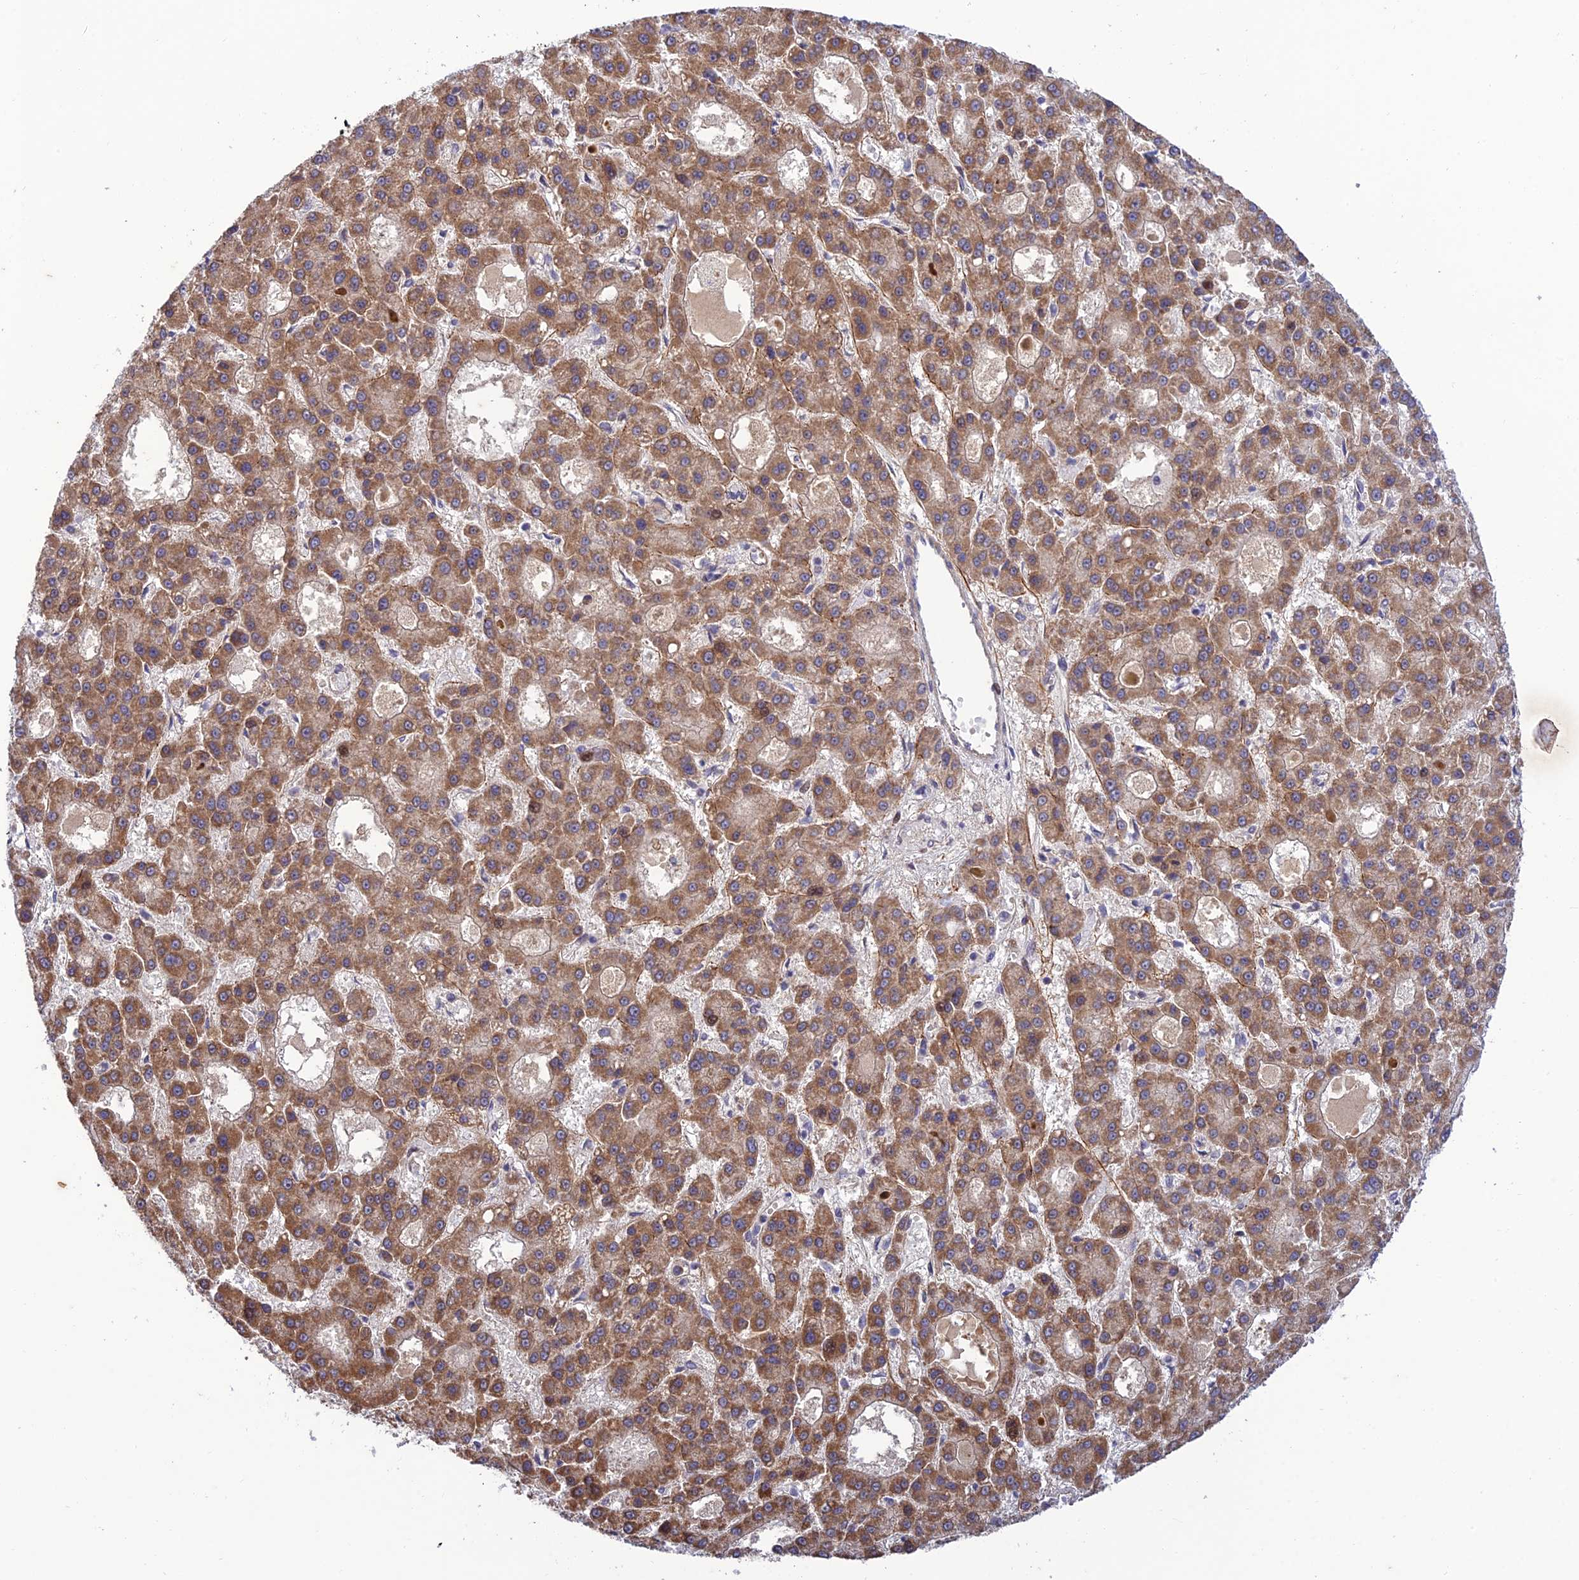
{"staining": {"intensity": "moderate", "quantity": ">75%", "location": "cytoplasmic/membranous"}, "tissue": "liver cancer", "cell_type": "Tumor cells", "image_type": "cancer", "snomed": [{"axis": "morphology", "description": "Carcinoma, Hepatocellular, NOS"}, {"axis": "topography", "description": "Liver"}], "caption": "Liver hepatocellular carcinoma stained with a protein marker demonstrates moderate staining in tumor cells.", "gene": "PLEKHG2", "patient": {"sex": "male", "age": 70}}